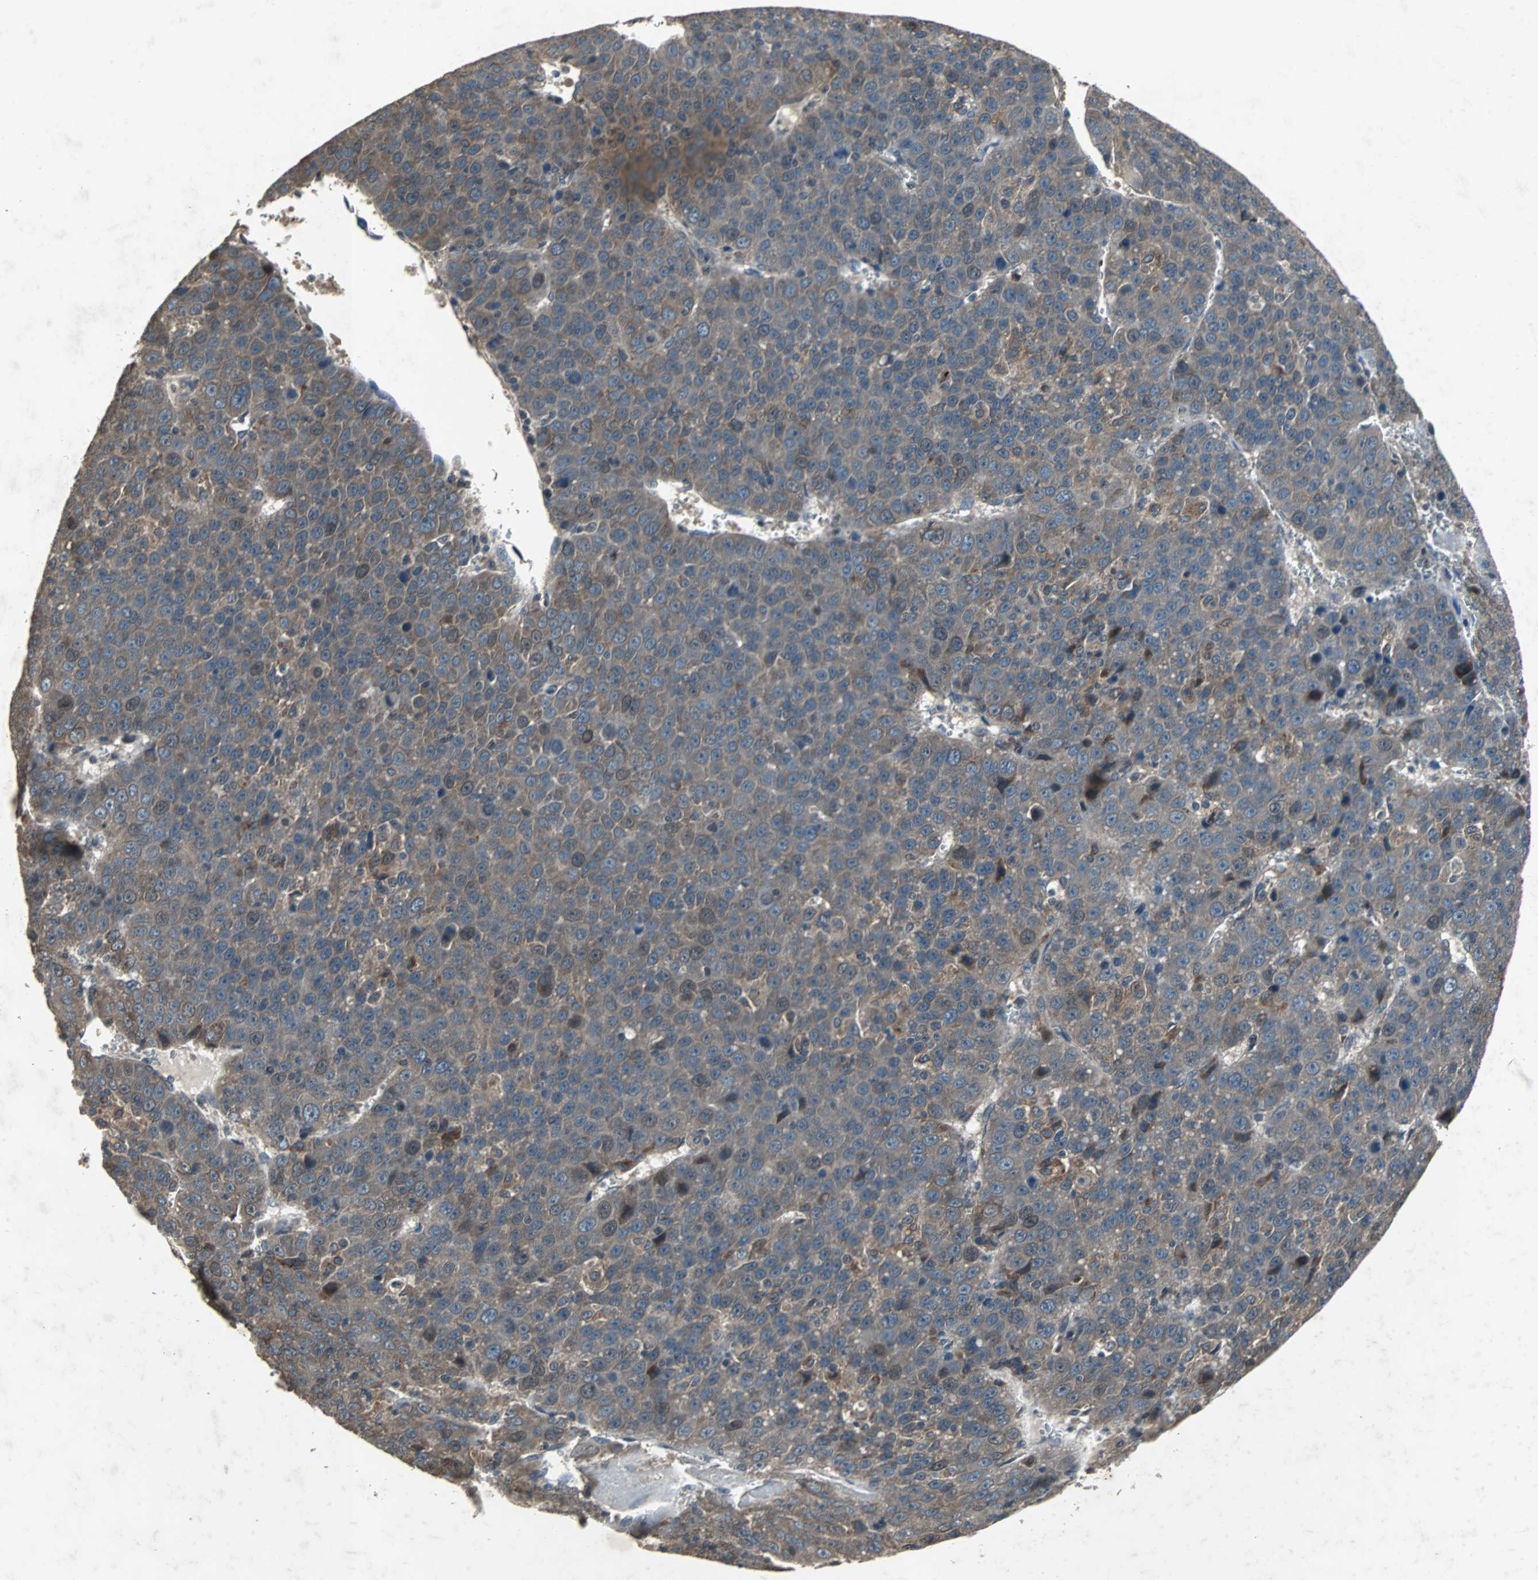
{"staining": {"intensity": "weak", "quantity": ">75%", "location": "cytoplasmic/membranous"}, "tissue": "liver cancer", "cell_type": "Tumor cells", "image_type": "cancer", "snomed": [{"axis": "morphology", "description": "Carcinoma, Hepatocellular, NOS"}, {"axis": "topography", "description": "Liver"}], "caption": "A brown stain highlights weak cytoplasmic/membranous expression of a protein in human liver cancer tumor cells.", "gene": "SOS1", "patient": {"sex": "female", "age": 53}}